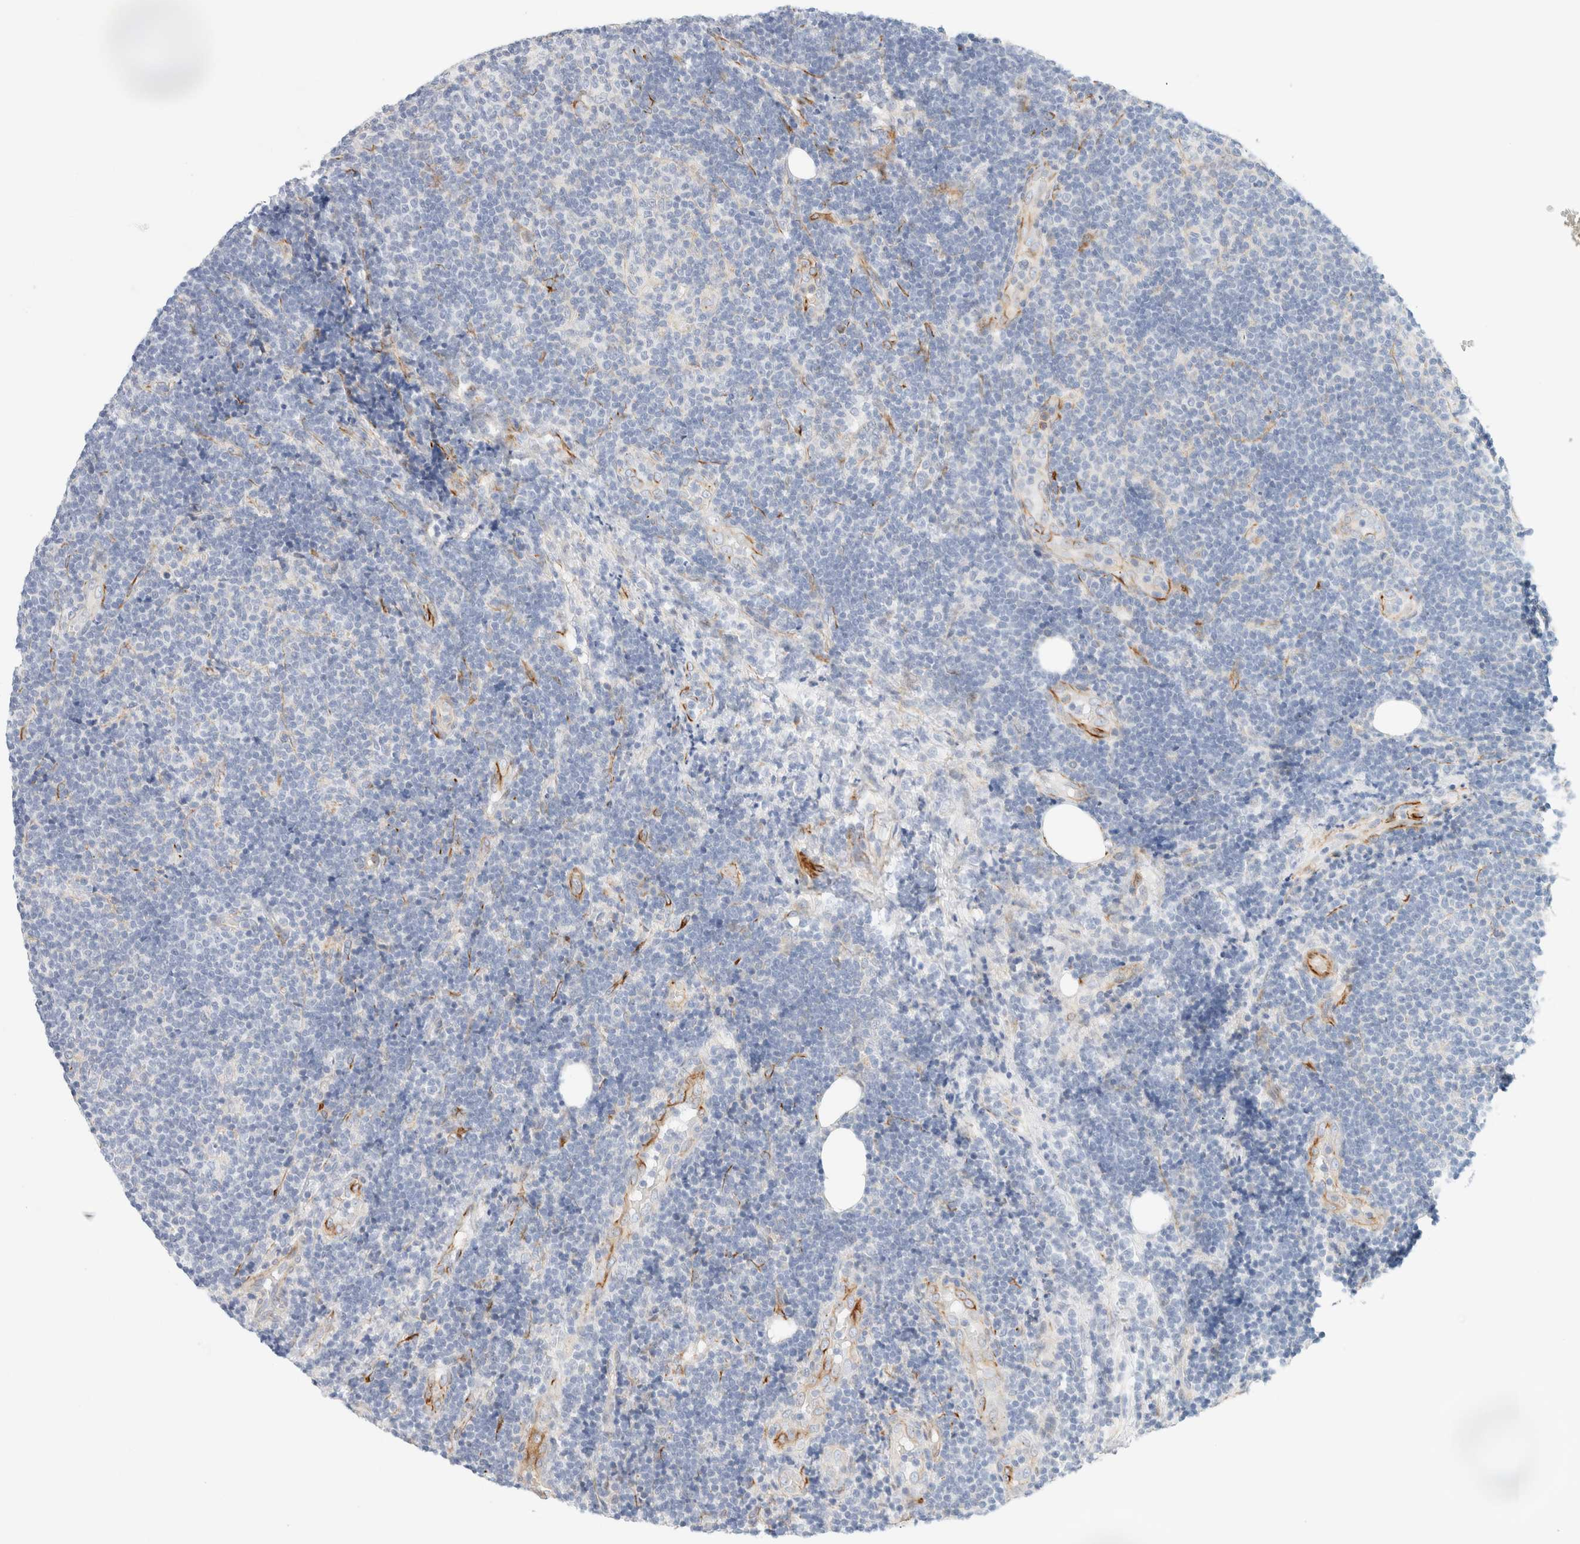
{"staining": {"intensity": "negative", "quantity": "none", "location": "none"}, "tissue": "lymphoma", "cell_type": "Tumor cells", "image_type": "cancer", "snomed": [{"axis": "morphology", "description": "Malignant lymphoma, non-Hodgkin's type, Low grade"}, {"axis": "topography", "description": "Lymph node"}], "caption": "Human lymphoma stained for a protein using immunohistochemistry demonstrates no staining in tumor cells.", "gene": "SLC25A48", "patient": {"sex": "male", "age": 83}}